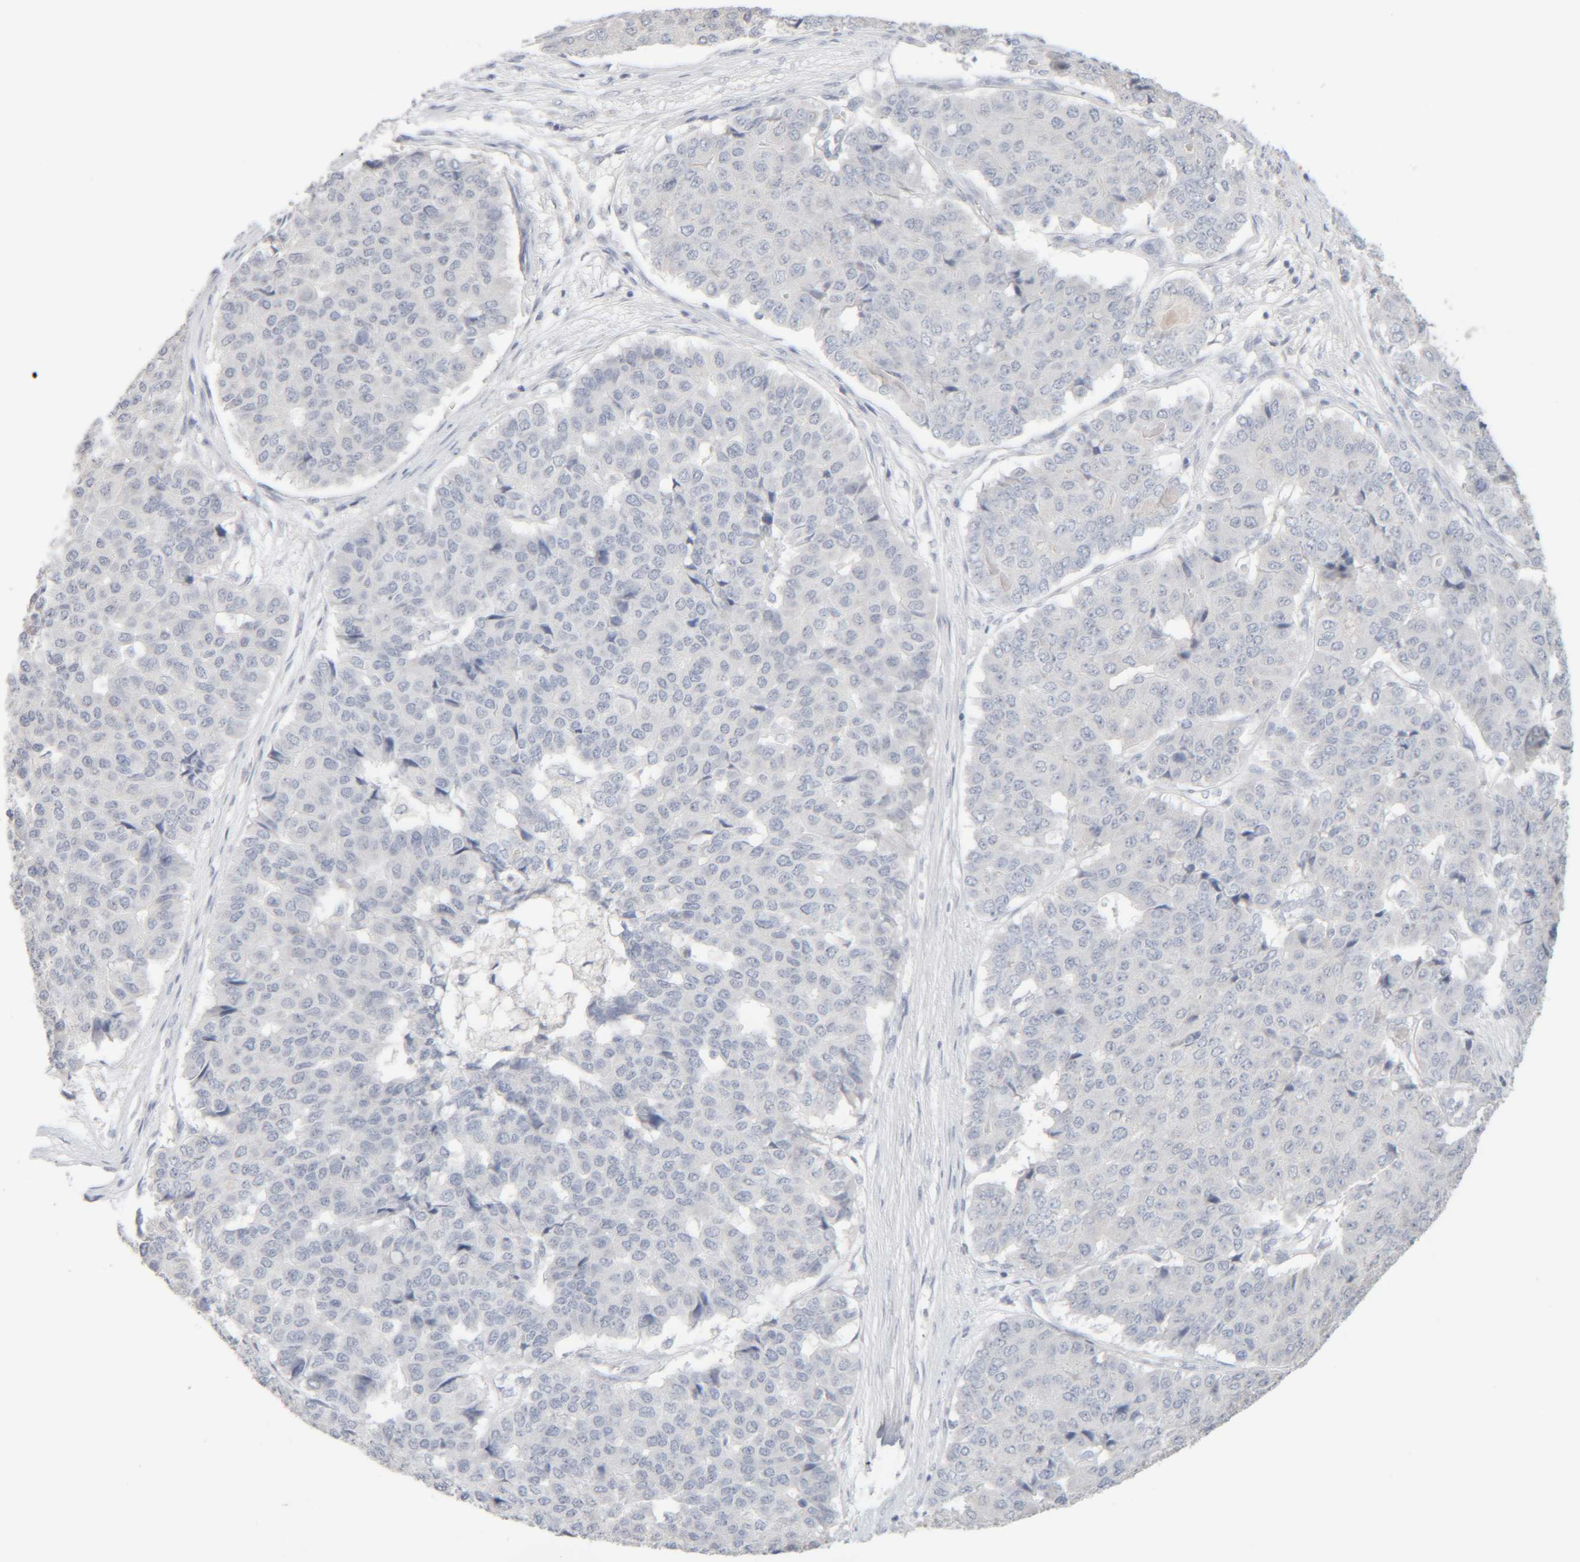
{"staining": {"intensity": "negative", "quantity": "none", "location": "none"}, "tissue": "pancreatic cancer", "cell_type": "Tumor cells", "image_type": "cancer", "snomed": [{"axis": "morphology", "description": "Adenocarcinoma, NOS"}, {"axis": "topography", "description": "Pancreas"}], "caption": "DAB immunohistochemical staining of pancreatic cancer shows no significant expression in tumor cells.", "gene": "RIDA", "patient": {"sex": "male", "age": 50}}